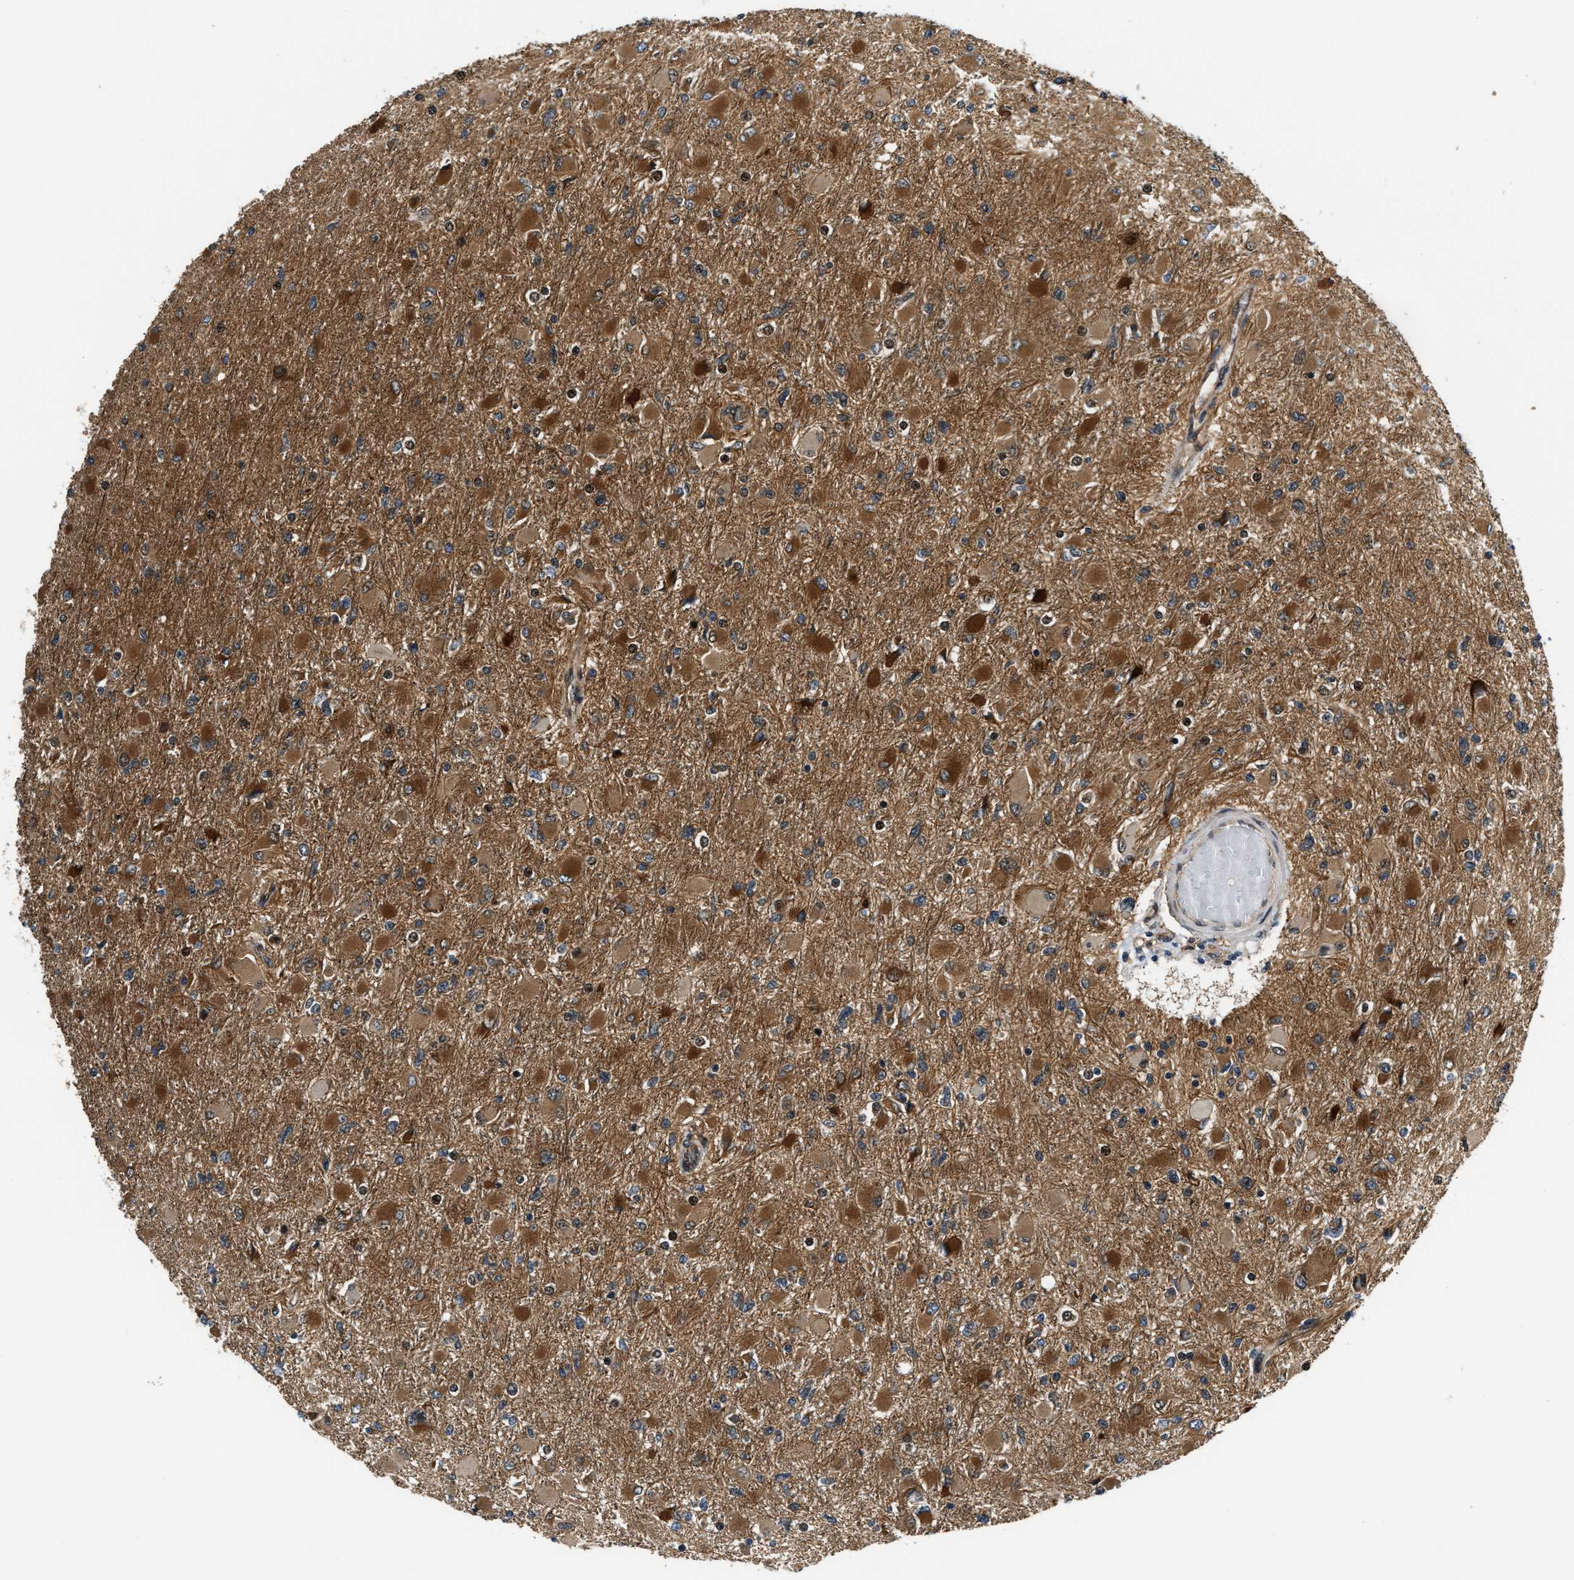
{"staining": {"intensity": "moderate", "quantity": "25%-75%", "location": "cytoplasmic/membranous"}, "tissue": "glioma", "cell_type": "Tumor cells", "image_type": "cancer", "snomed": [{"axis": "morphology", "description": "Glioma, malignant, High grade"}, {"axis": "topography", "description": "Cerebral cortex"}], "caption": "Moderate cytoplasmic/membranous staining is appreciated in about 25%-75% of tumor cells in glioma. (Stains: DAB (3,3'-diaminobenzidine) in brown, nuclei in blue, Microscopy: brightfield microscopy at high magnification).", "gene": "COPS2", "patient": {"sex": "female", "age": 36}}